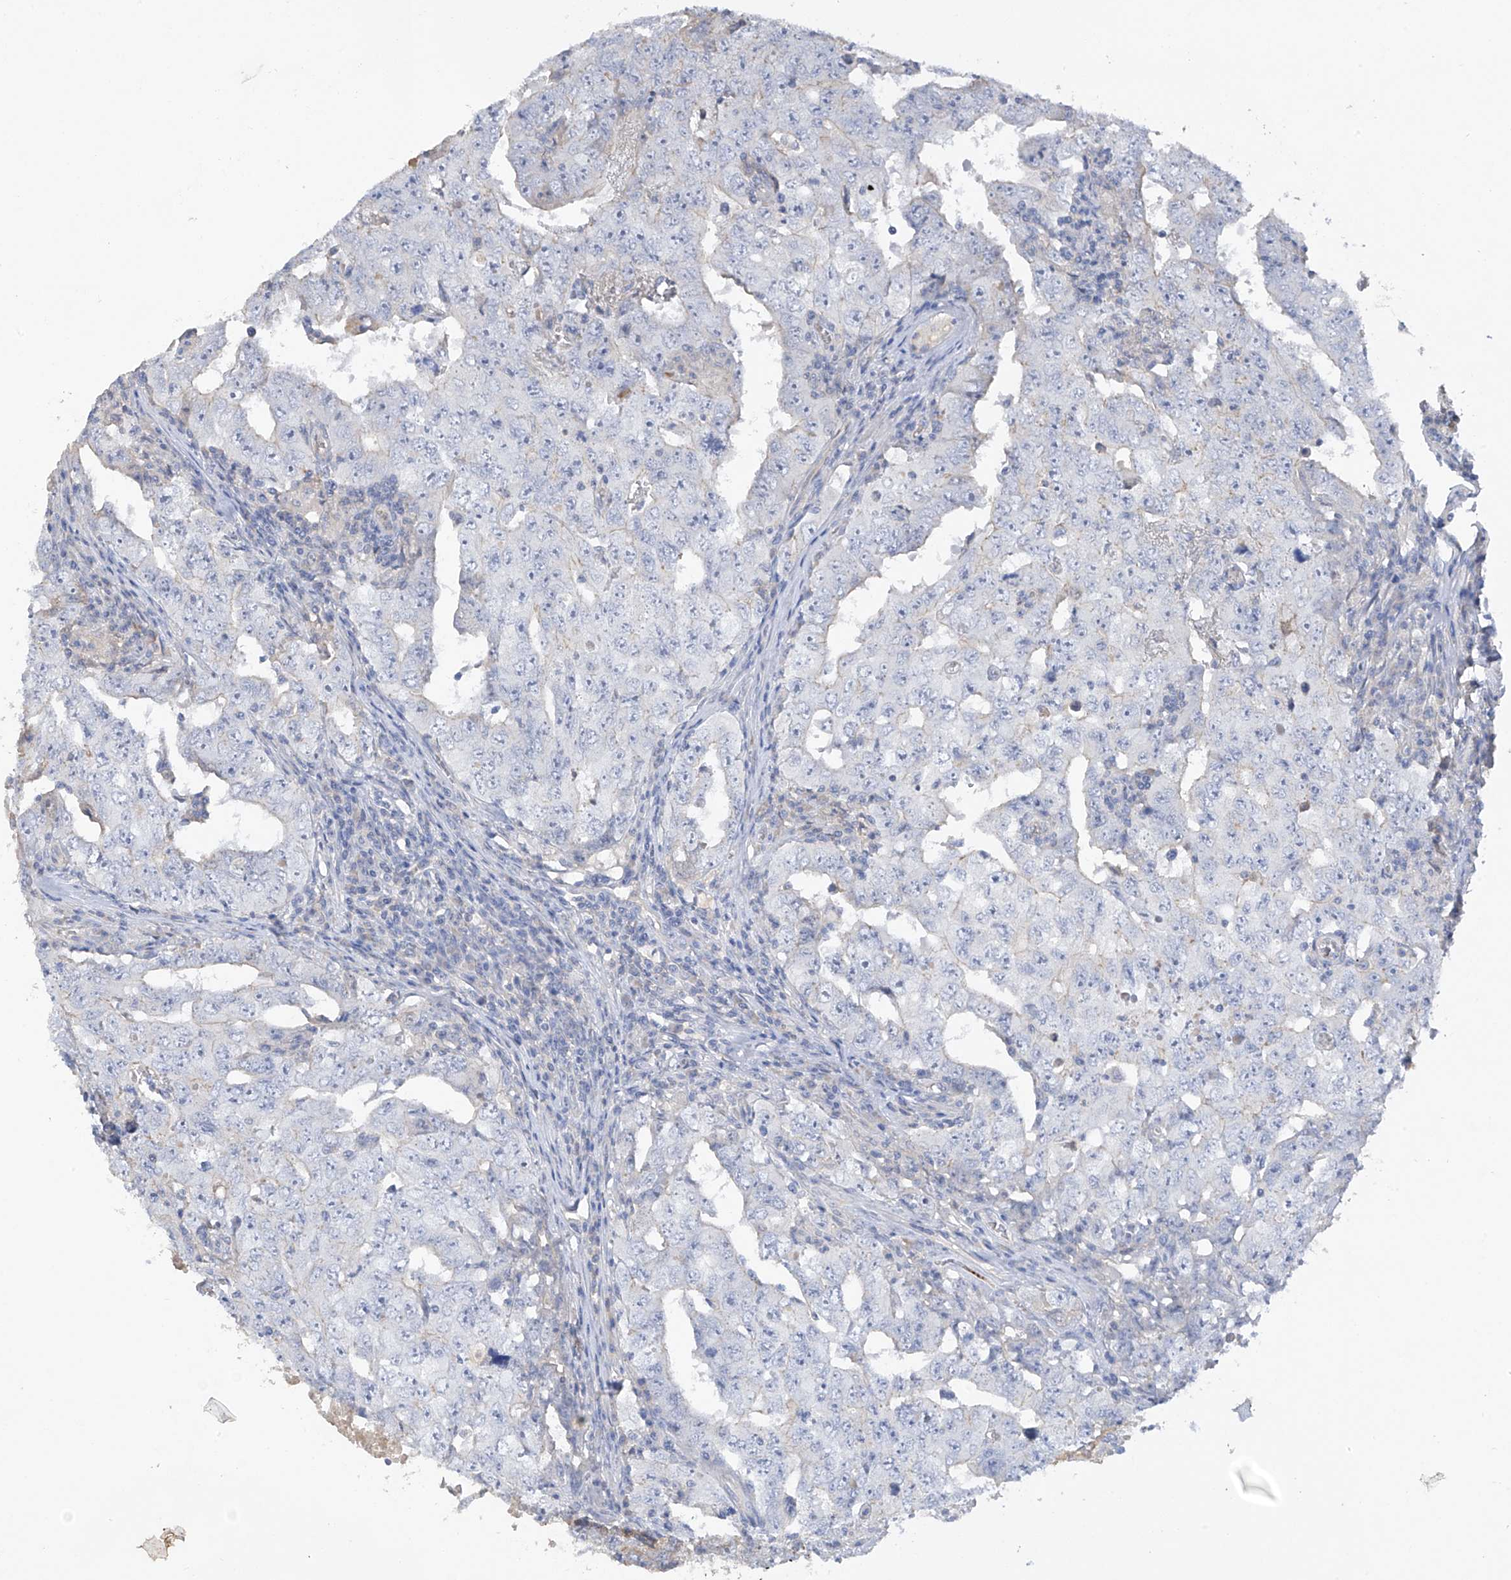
{"staining": {"intensity": "negative", "quantity": "none", "location": "none"}, "tissue": "testis cancer", "cell_type": "Tumor cells", "image_type": "cancer", "snomed": [{"axis": "morphology", "description": "Carcinoma, Embryonal, NOS"}, {"axis": "topography", "description": "Testis"}], "caption": "Testis embryonal carcinoma was stained to show a protein in brown. There is no significant positivity in tumor cells.", "gene": "PRSS12", "patient": {"sex": "male", "age": 26}}